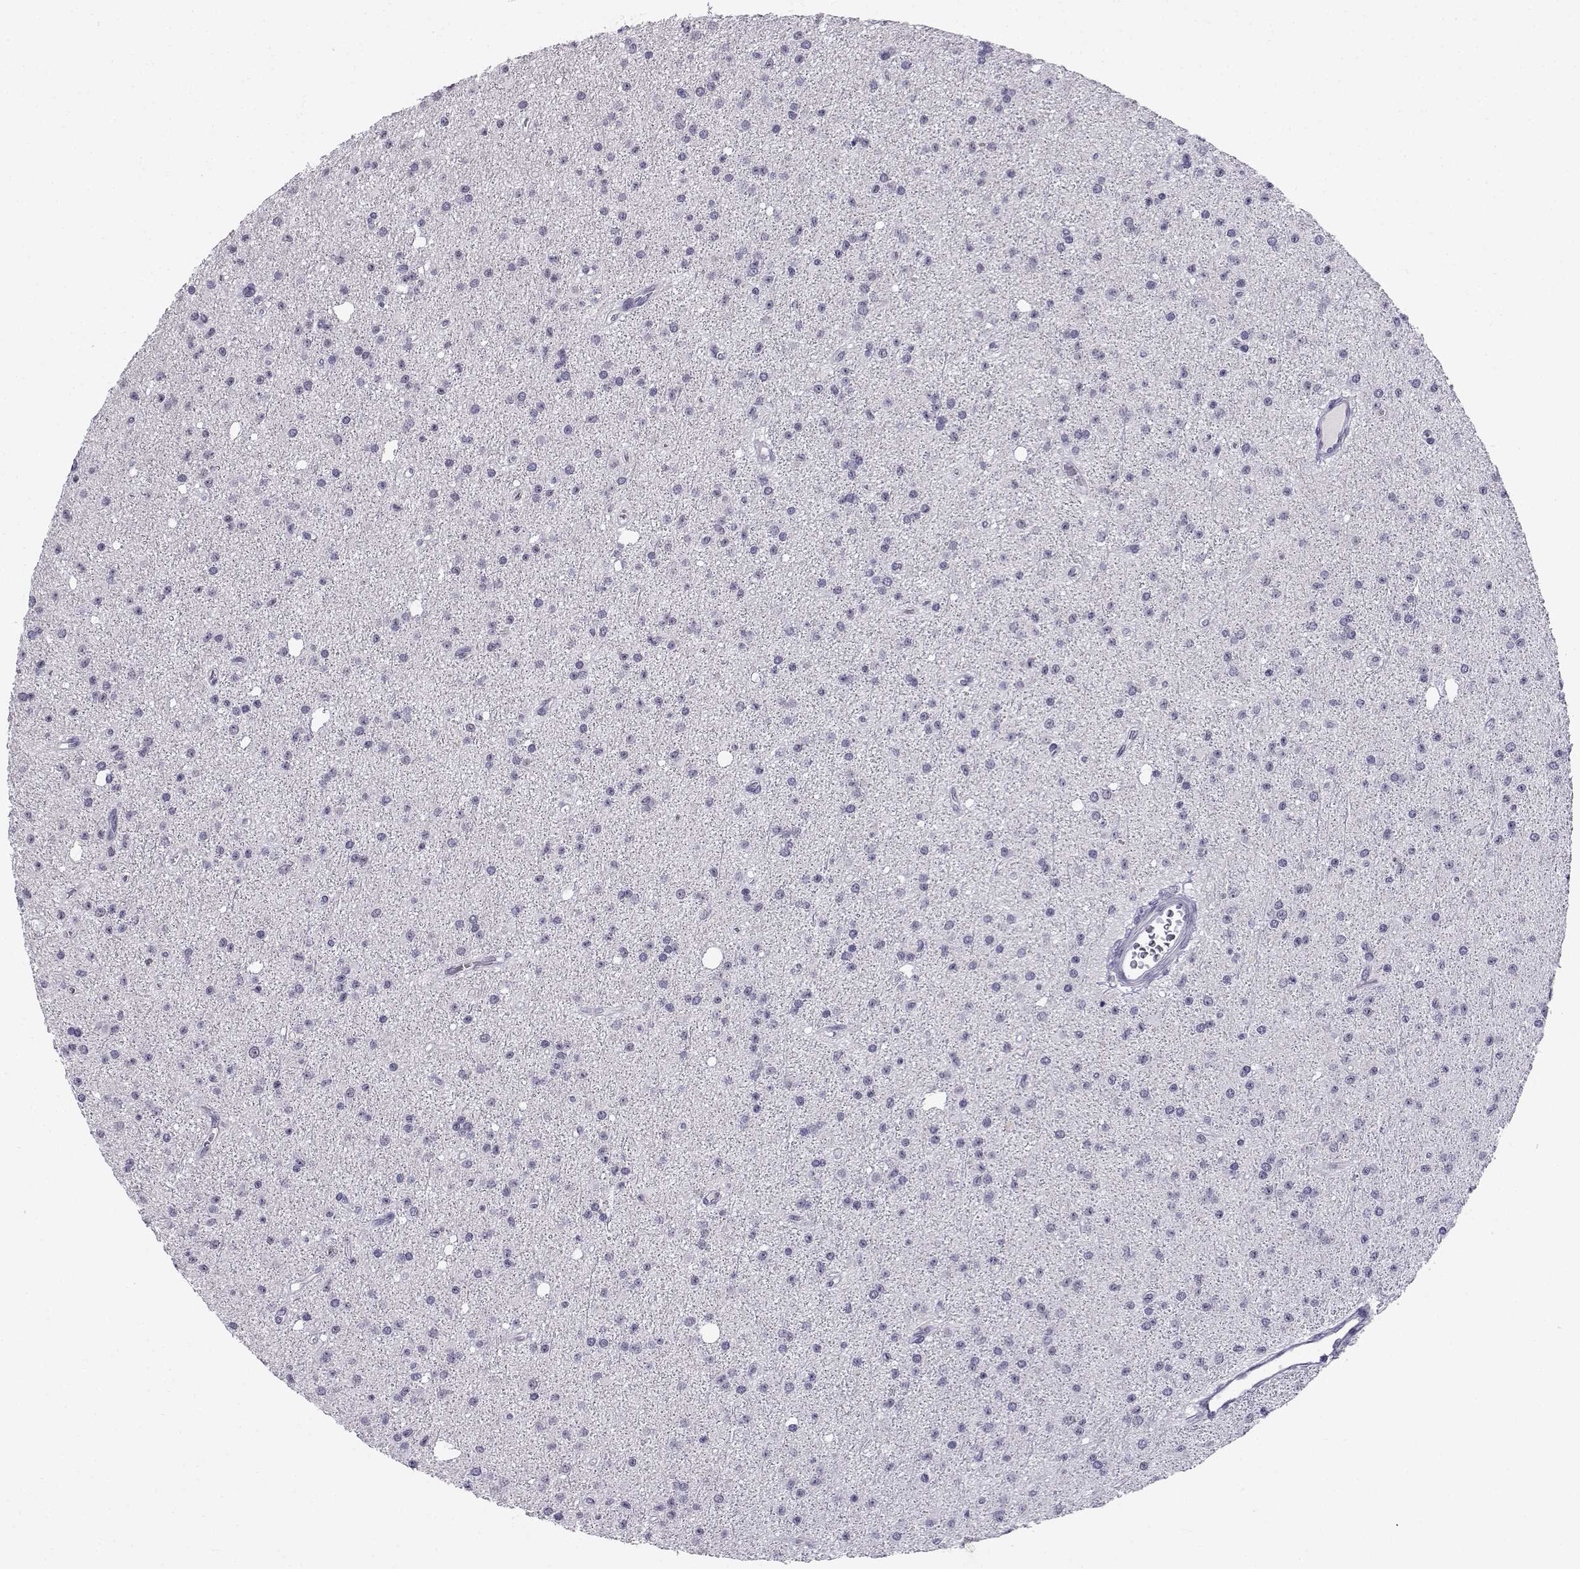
{"staining": {"intensity": "negative", "quantity": "none", "location": "none"}, "tissue": "glioma", "cell_type": "Tumor cells", "image_type": "cancer", "snomed": [{"axis": "morphology", "description": "Glioma, malignant, Low grade"}, {"axis": "topography", "description": "Brain"}], "caption": "This is an IHC histopathology image of human glioma. There is no staining in tumor cells.", "gene": "MED26", "patient": {"sex": "male", "age": 27}}